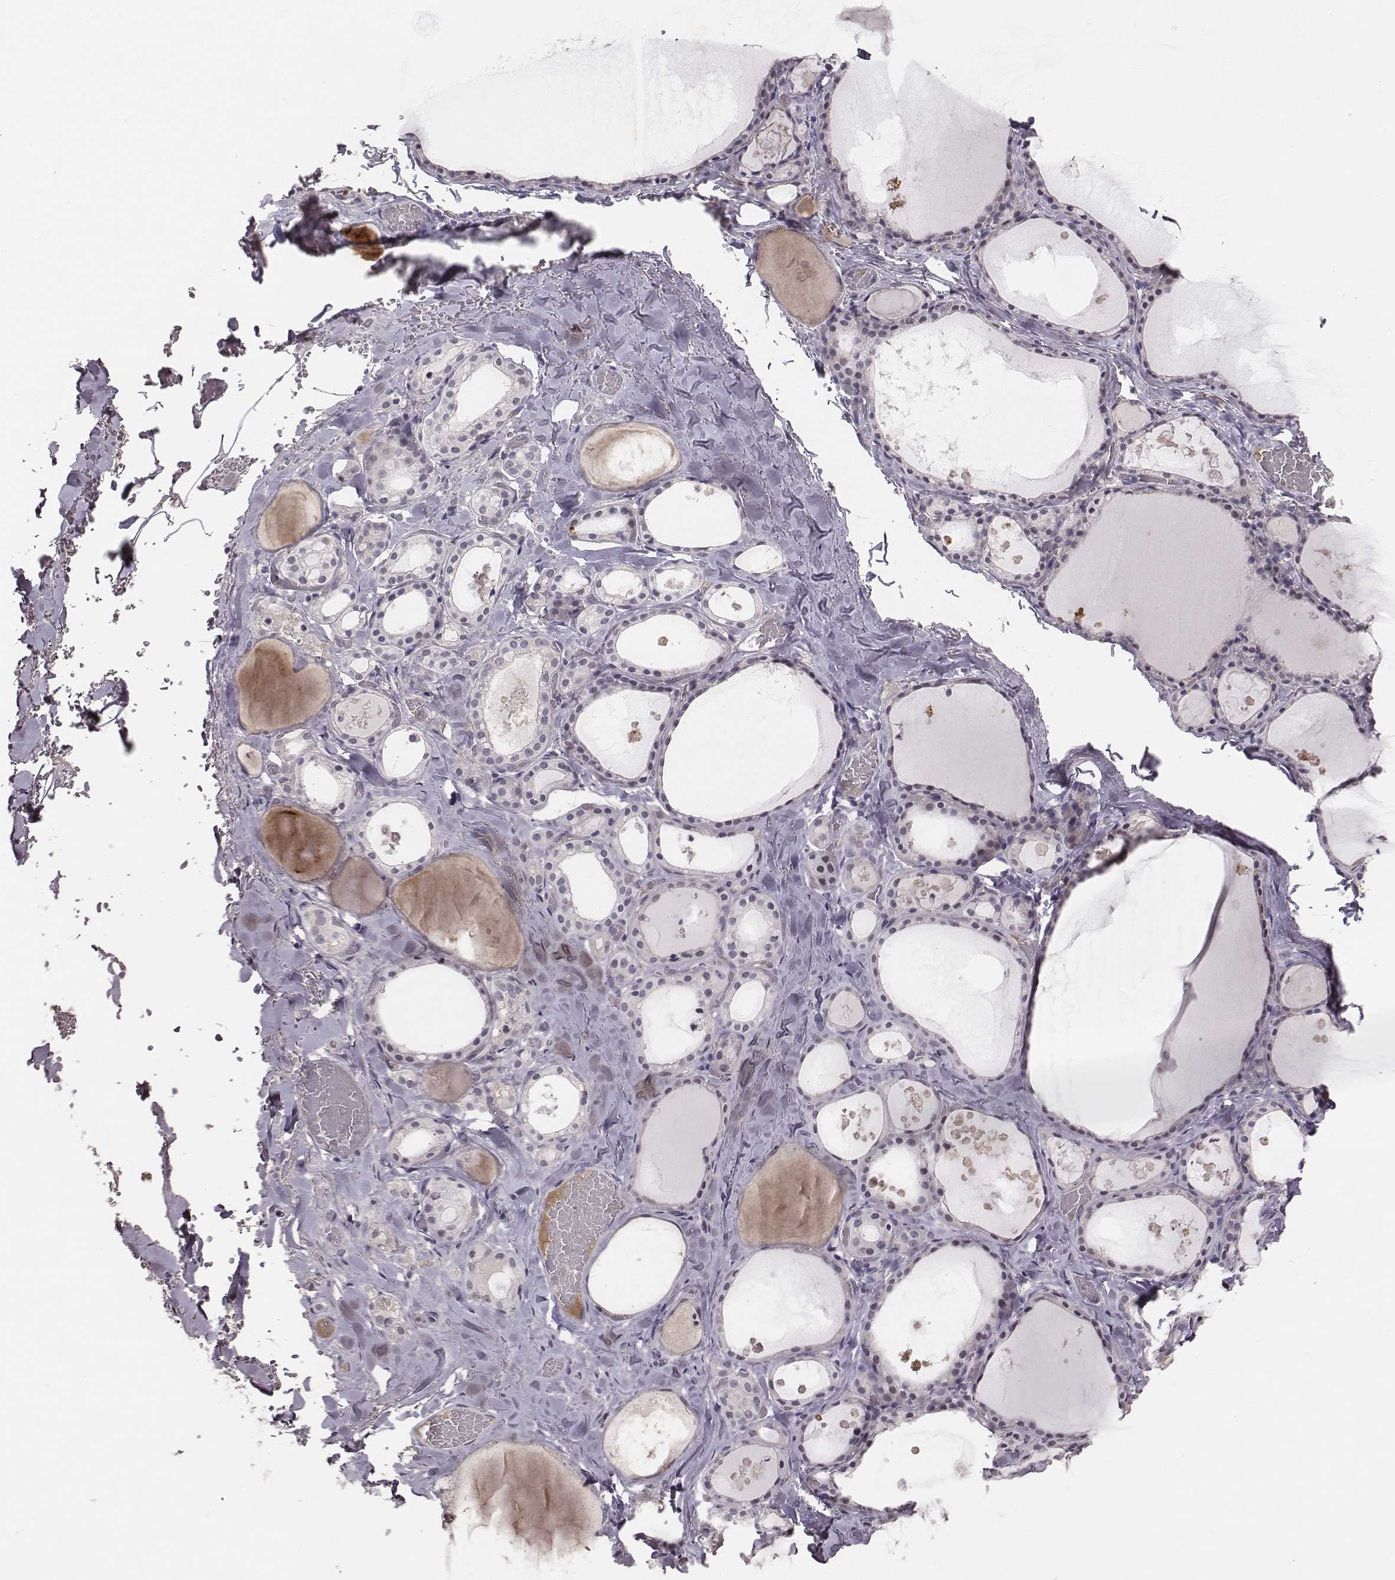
{"staining": {"intensity": "negative", "quantity": "none", "location": "none"}, "tissue": "thyroid gland", "cell_type": "Glandular cells", "image_type": "normal", "snomed": [{"axis": "morphology", "description": "Normal tissue, NOS"}, {"axis": "topography", "description": "Thyroid gland"}], "caption": "Immunohistochemistry (IHC) photomicrograph of unremarkable thyroid gland stained for a protein (brown), which exhibits no positivity in glandular cells. (Immunohistochemistry (IHC), brightfield microscopy, high magnification).", "gene": "SLC22A6", "patient": {"sex": "male", "age": 56}}